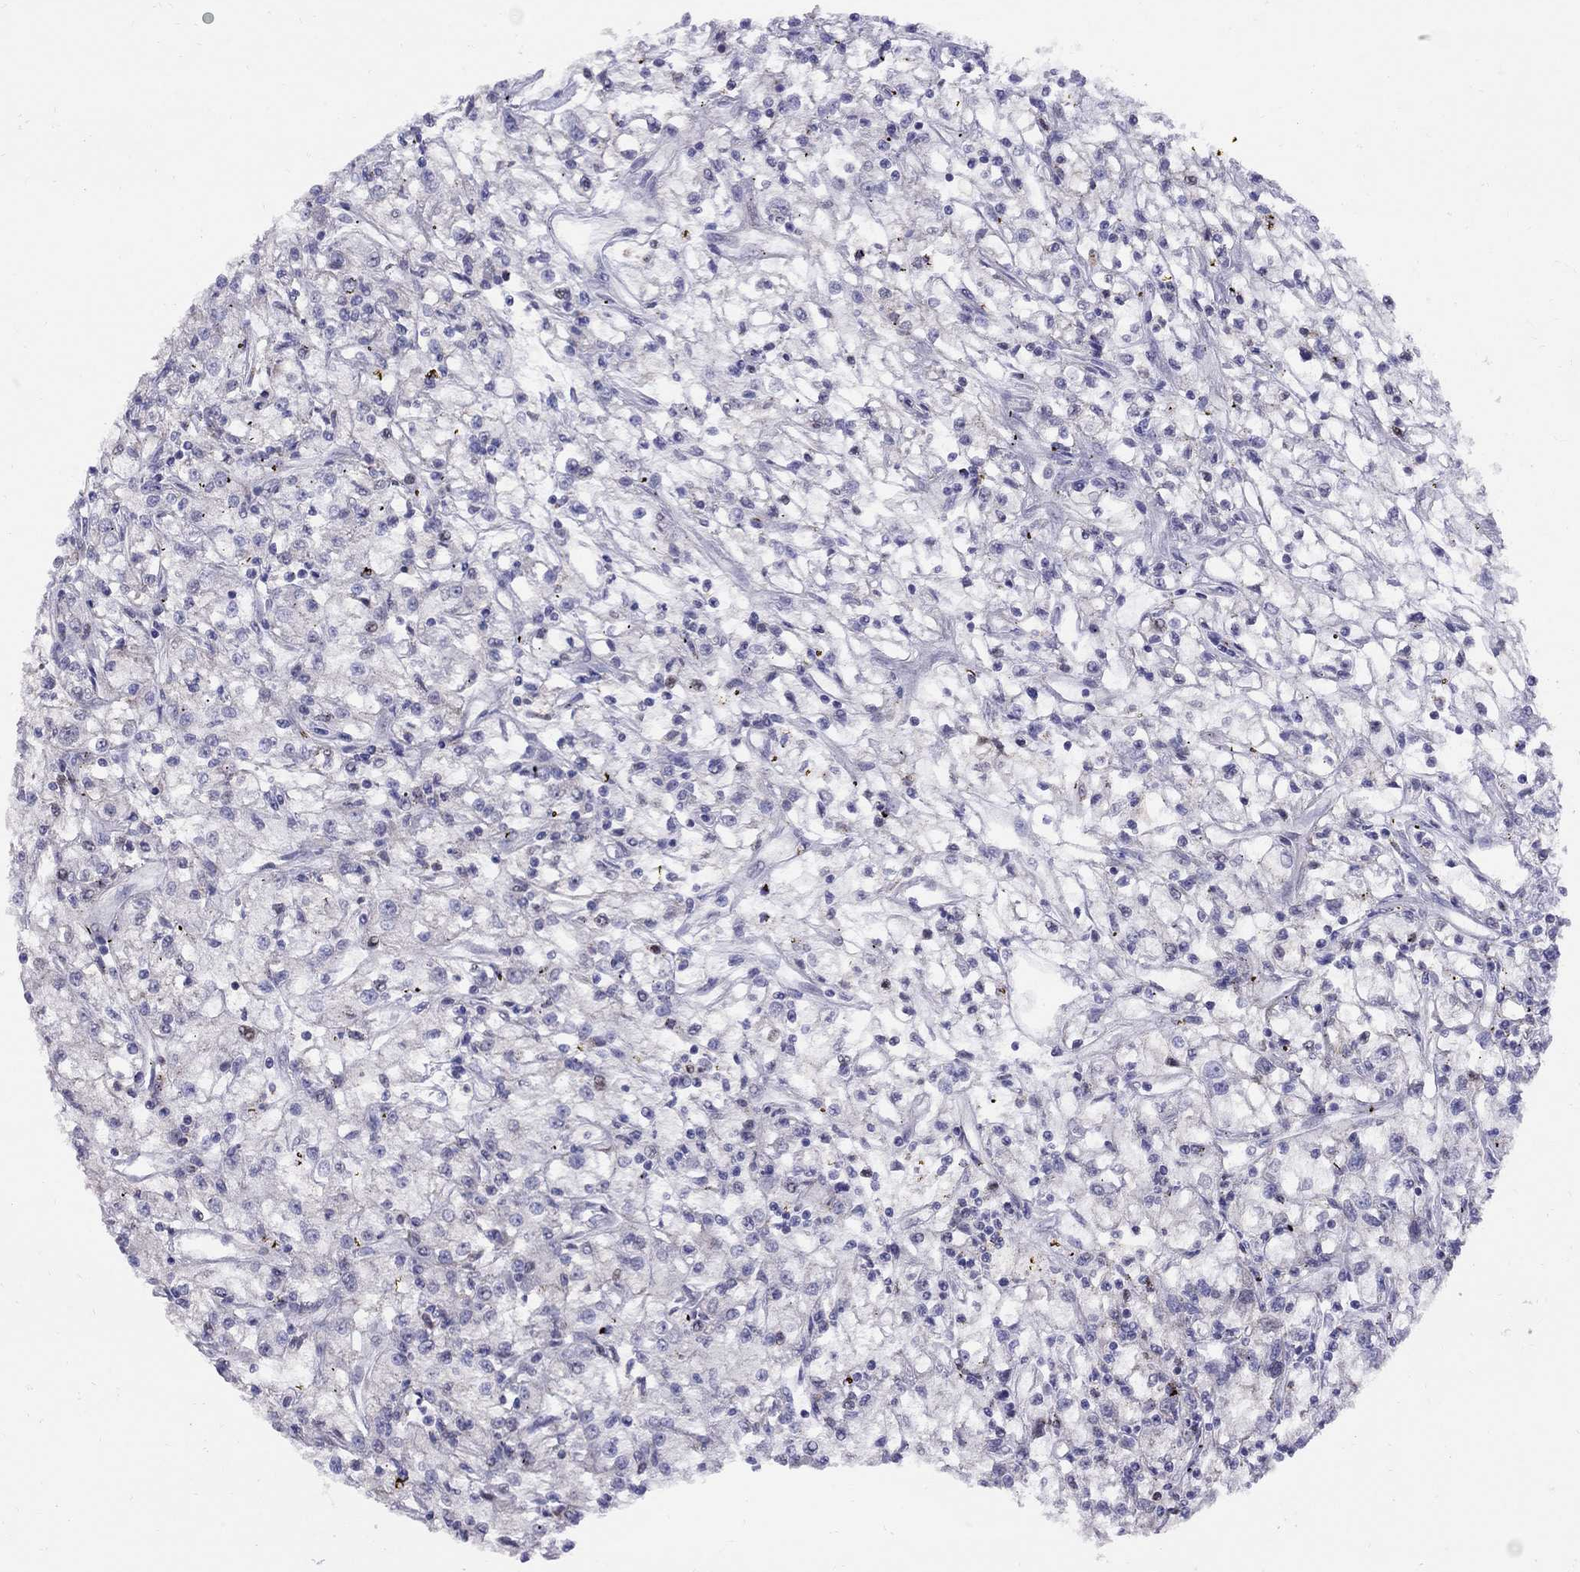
{"staining": {"intensity": "negative", "quantity": "none", "location": "none"}, "tissue": "renal cancer", "cell_type": "Tumor cells", "image_type": "cancer", "snomed": [{"axis": "morphology", "description": "Adenocarcinoma, NOS"}, {"axis": "topography", "description": "Kidney"}], "caption": "Image shows no significant protein positivity in tumor cells of renal adenocarcinoma.", "gene": "MAGEB4", "patient": {"sex": "female", "age": 59}}